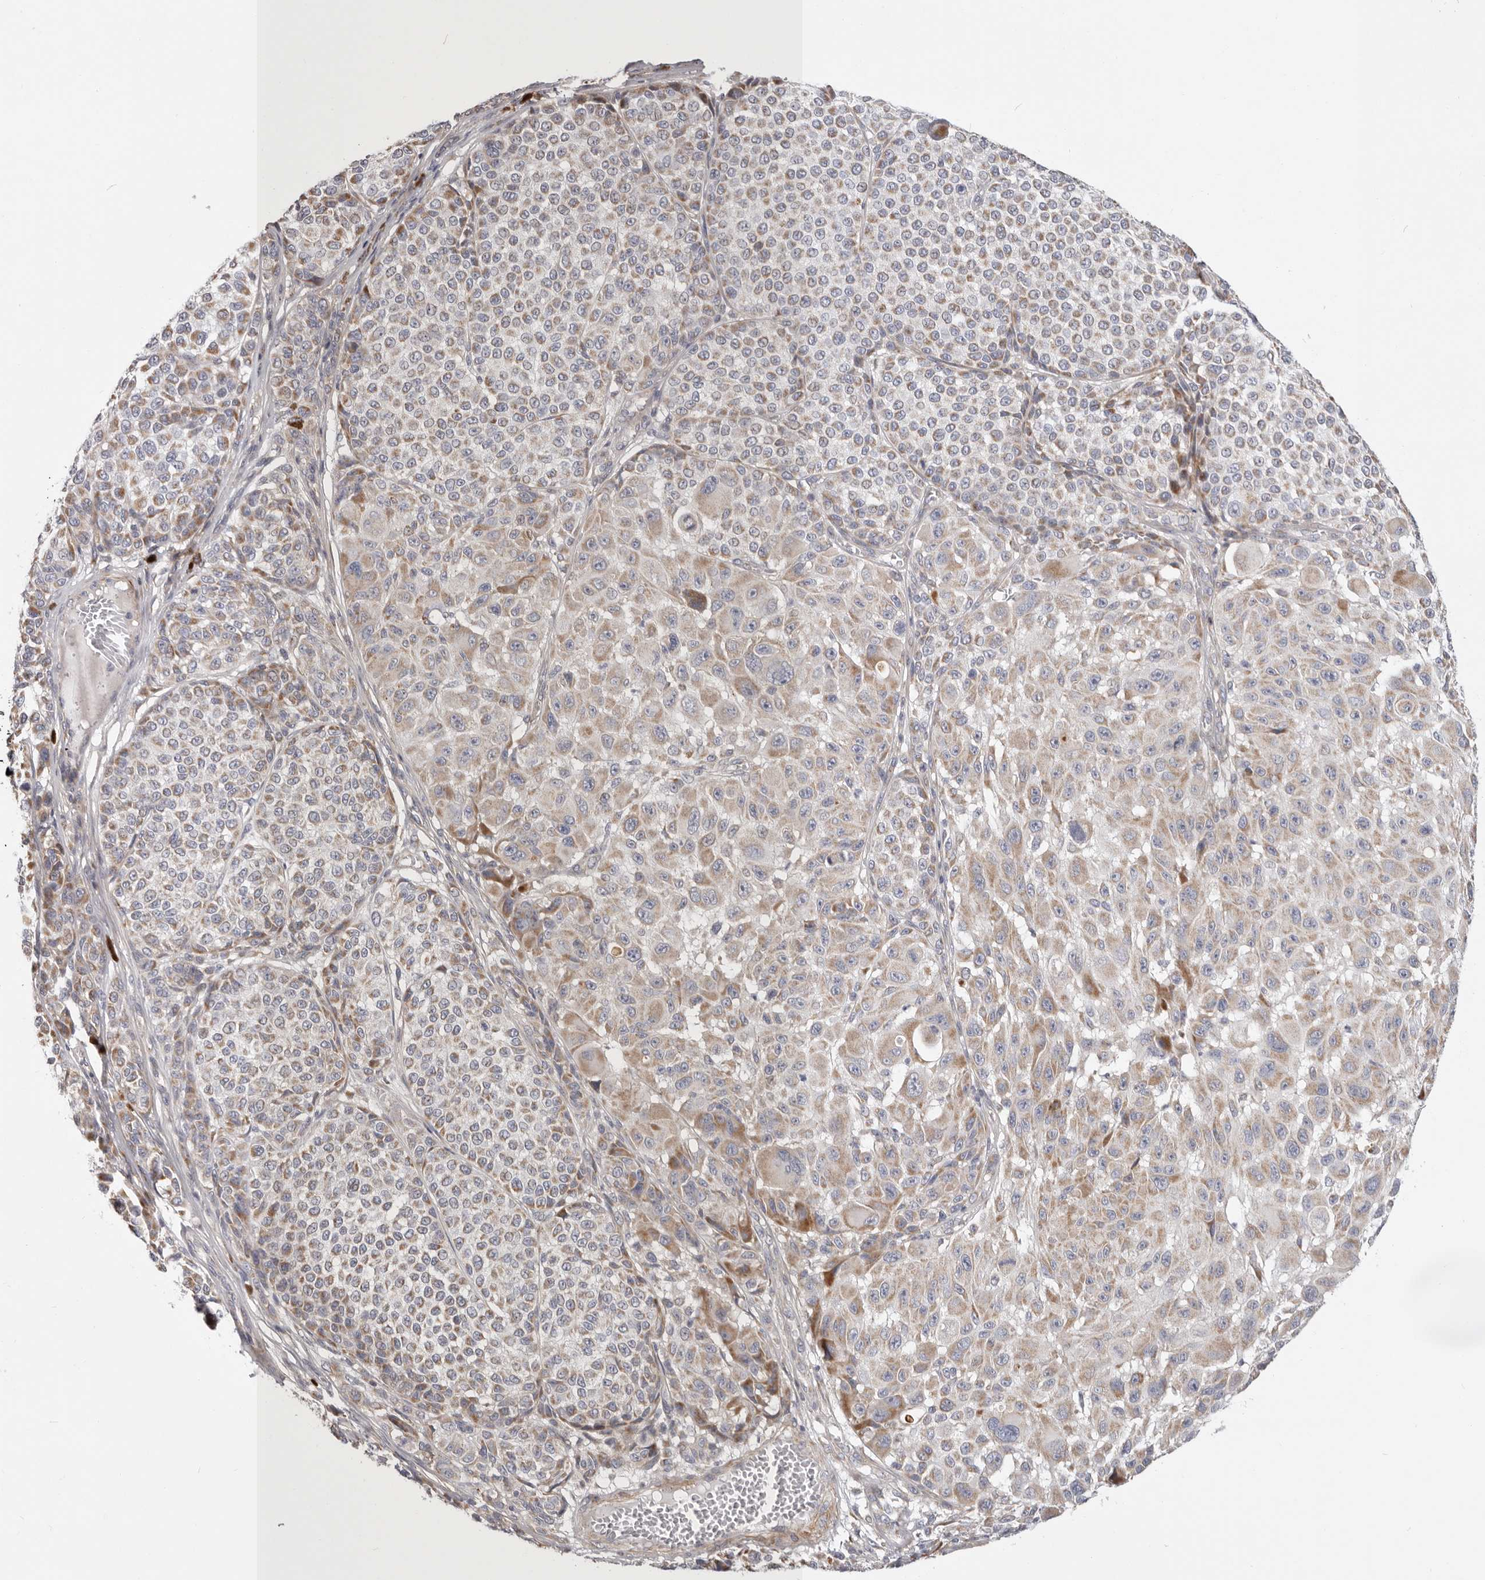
{"staining": {"intensity": "moderate", "quantity": "25%-75%", "location": "cytoplasmic/membranous"}, "tissue": "melanoma", "cell_type": "Tumor cells", "image_type": "cancer", "snomed": [{"axis": "morphology", "description": "Malignant melanoma, NOS"}, {"axis": "topography", "description": "Skin"}], "caption": "Moderate cytoplasmic/membranous positivity for a protein is appreciated in about 25%-75% of tumor cells of melanoma using IHC.", "gene": "MRPS10", "patient": {"sex": "male", "age": 83}}